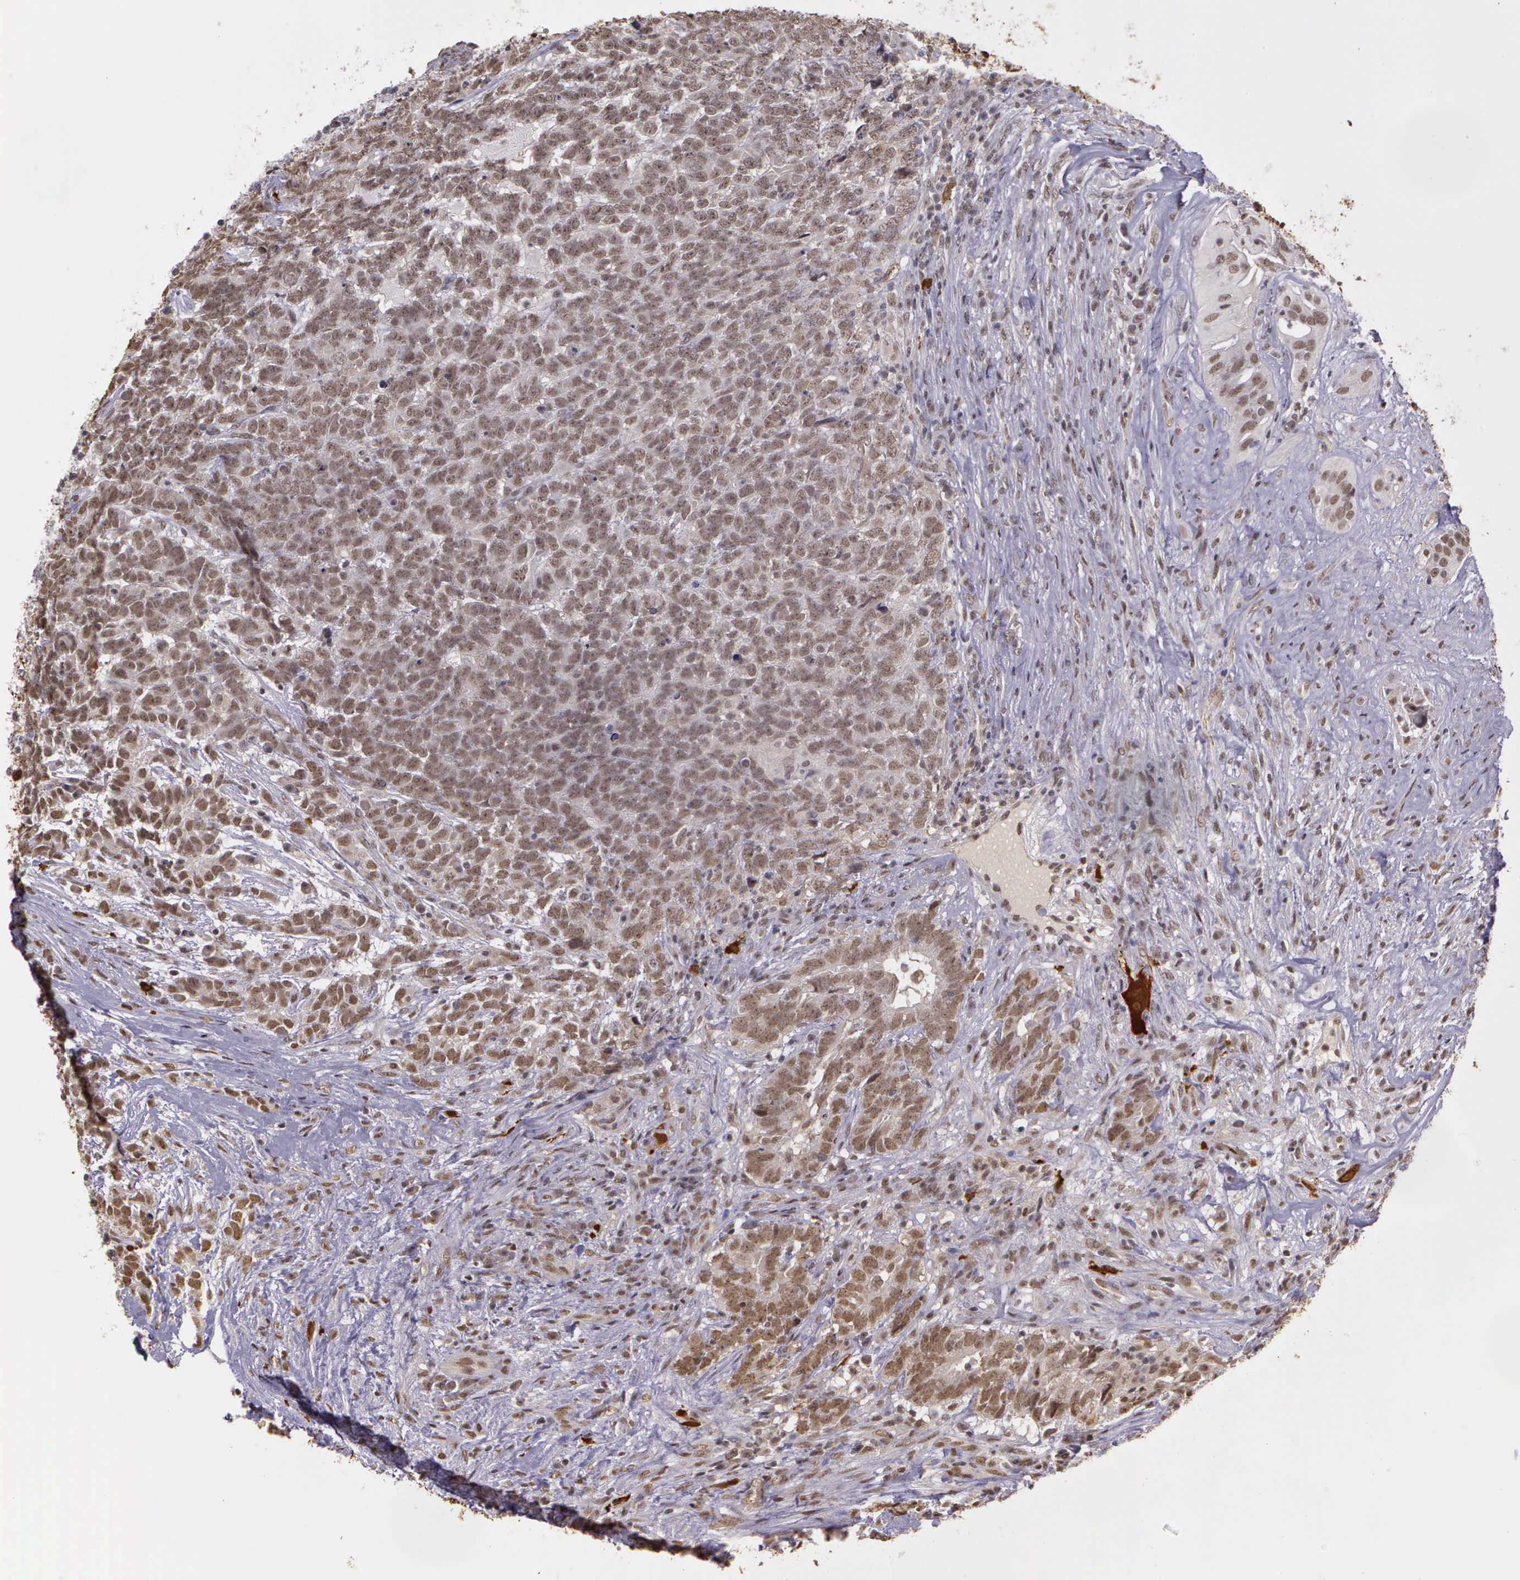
{"staining": {"intensity": "moderate", "quantity": ">75%", "location": "nuclear"}, "tissue": "testis cancer", "cell_type": "Tumor cells", "image_type": "cancer", "snomed": [{"axis": "morphology", "description": "Carcinoma, Embryonal, NOS"}, {"axis": "topography", "description": "Testis"}], "caption": "Protein staining of testis embryonal carcinoma tissue exhibits moderate nuclear positivity in approximately >75% of tumor cells.", "gene": "ARMCX5", "patient": {"sex": "male", "age": 26}}